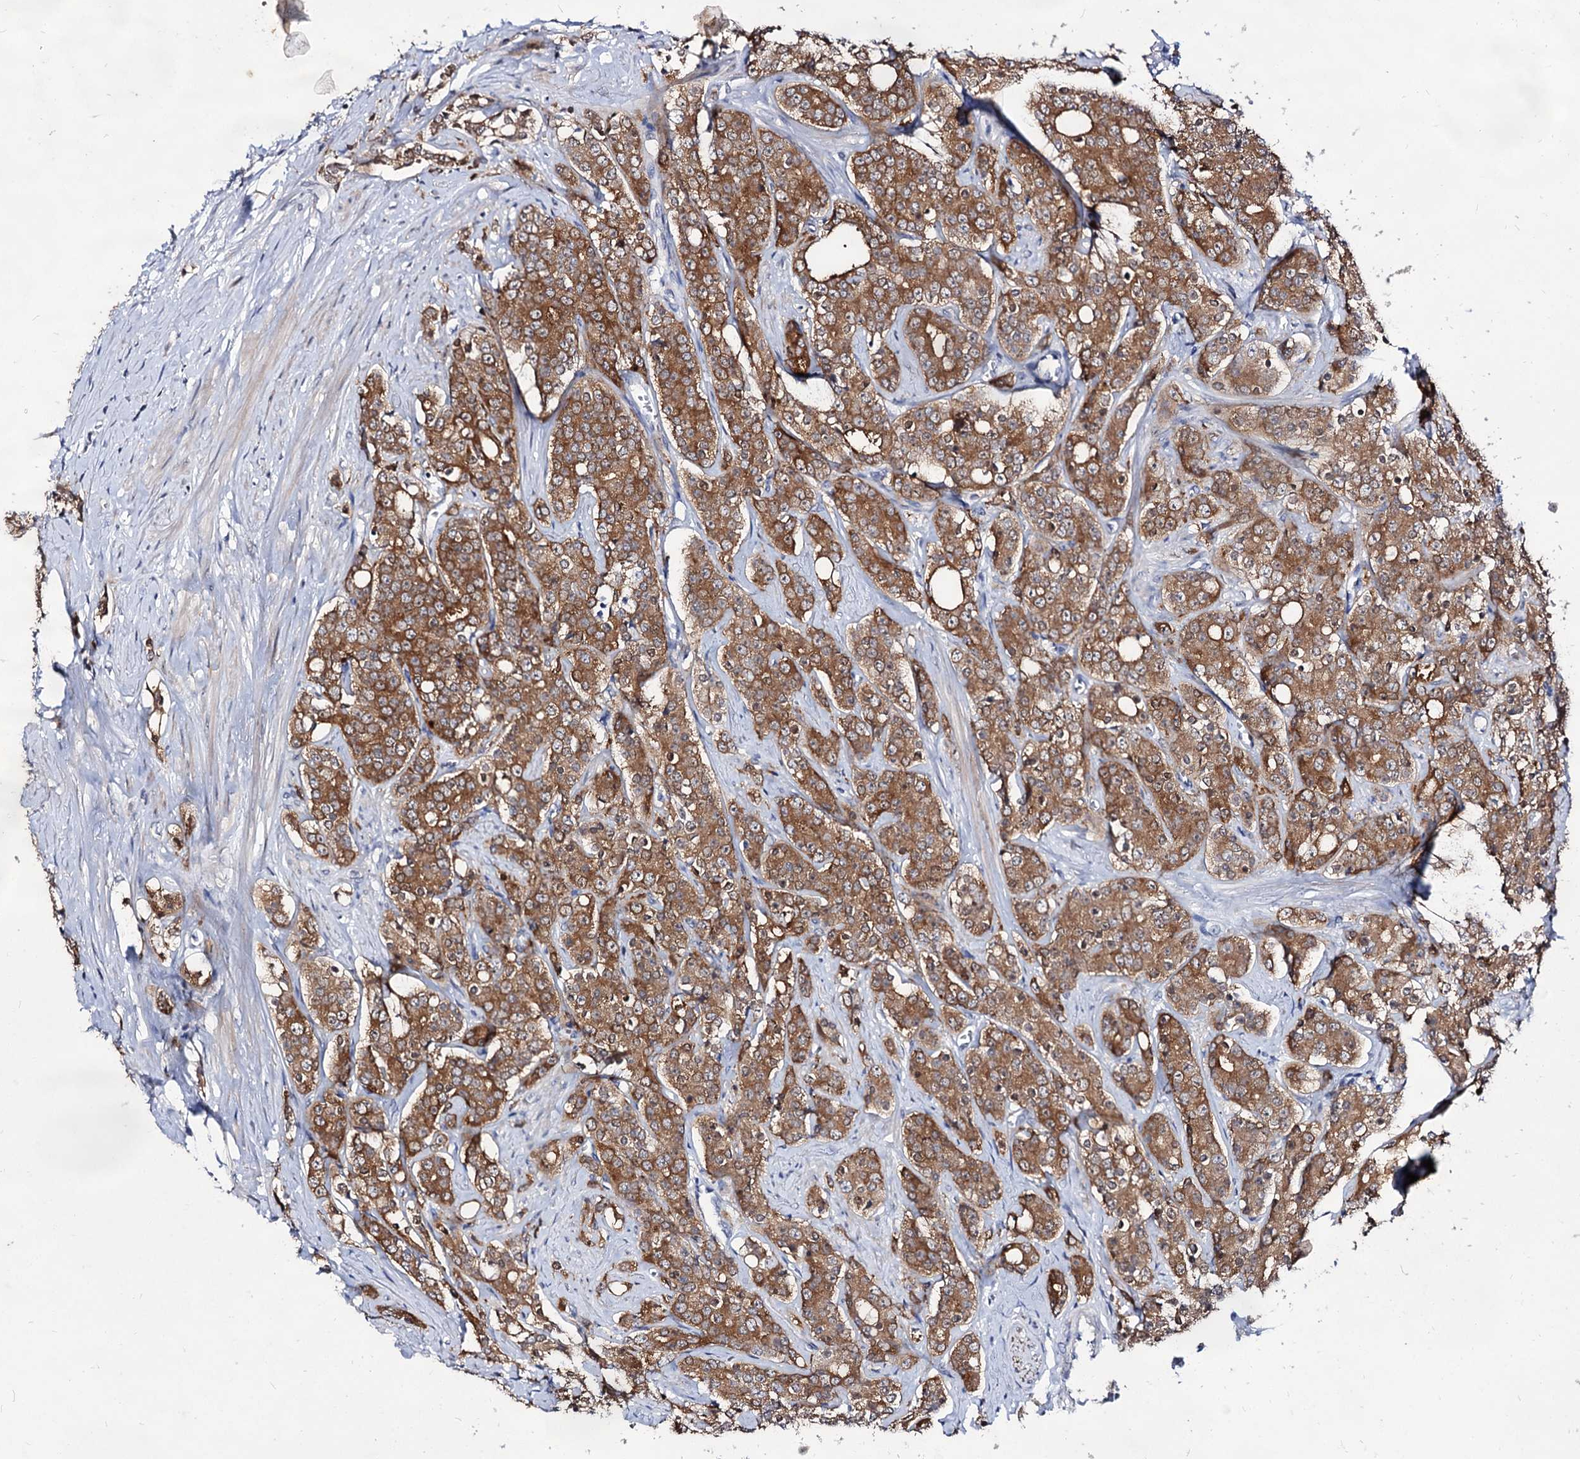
{"staining": {"intensity": "strong", "quantity": ">75%", "location": "cytoplasmic/membranous"}, "tissue": "prostate cancer", "cell_type": "Tumor cells", "image_type": "cancer", "snomed": [{"axis": "morphology", "description": "Adenocarcinoma, High grade"}, {"axis": "topography", "description": "Prostate"}], "caption": "Protein staining of prostate cancer (high-grade adenocarcinoma) tissue displays strong cytoplasmic/membranous expression in approximately >75% of tumor cells.", "gene": "ARFIP2", "patient": {"sex": "male", "age": 62}}